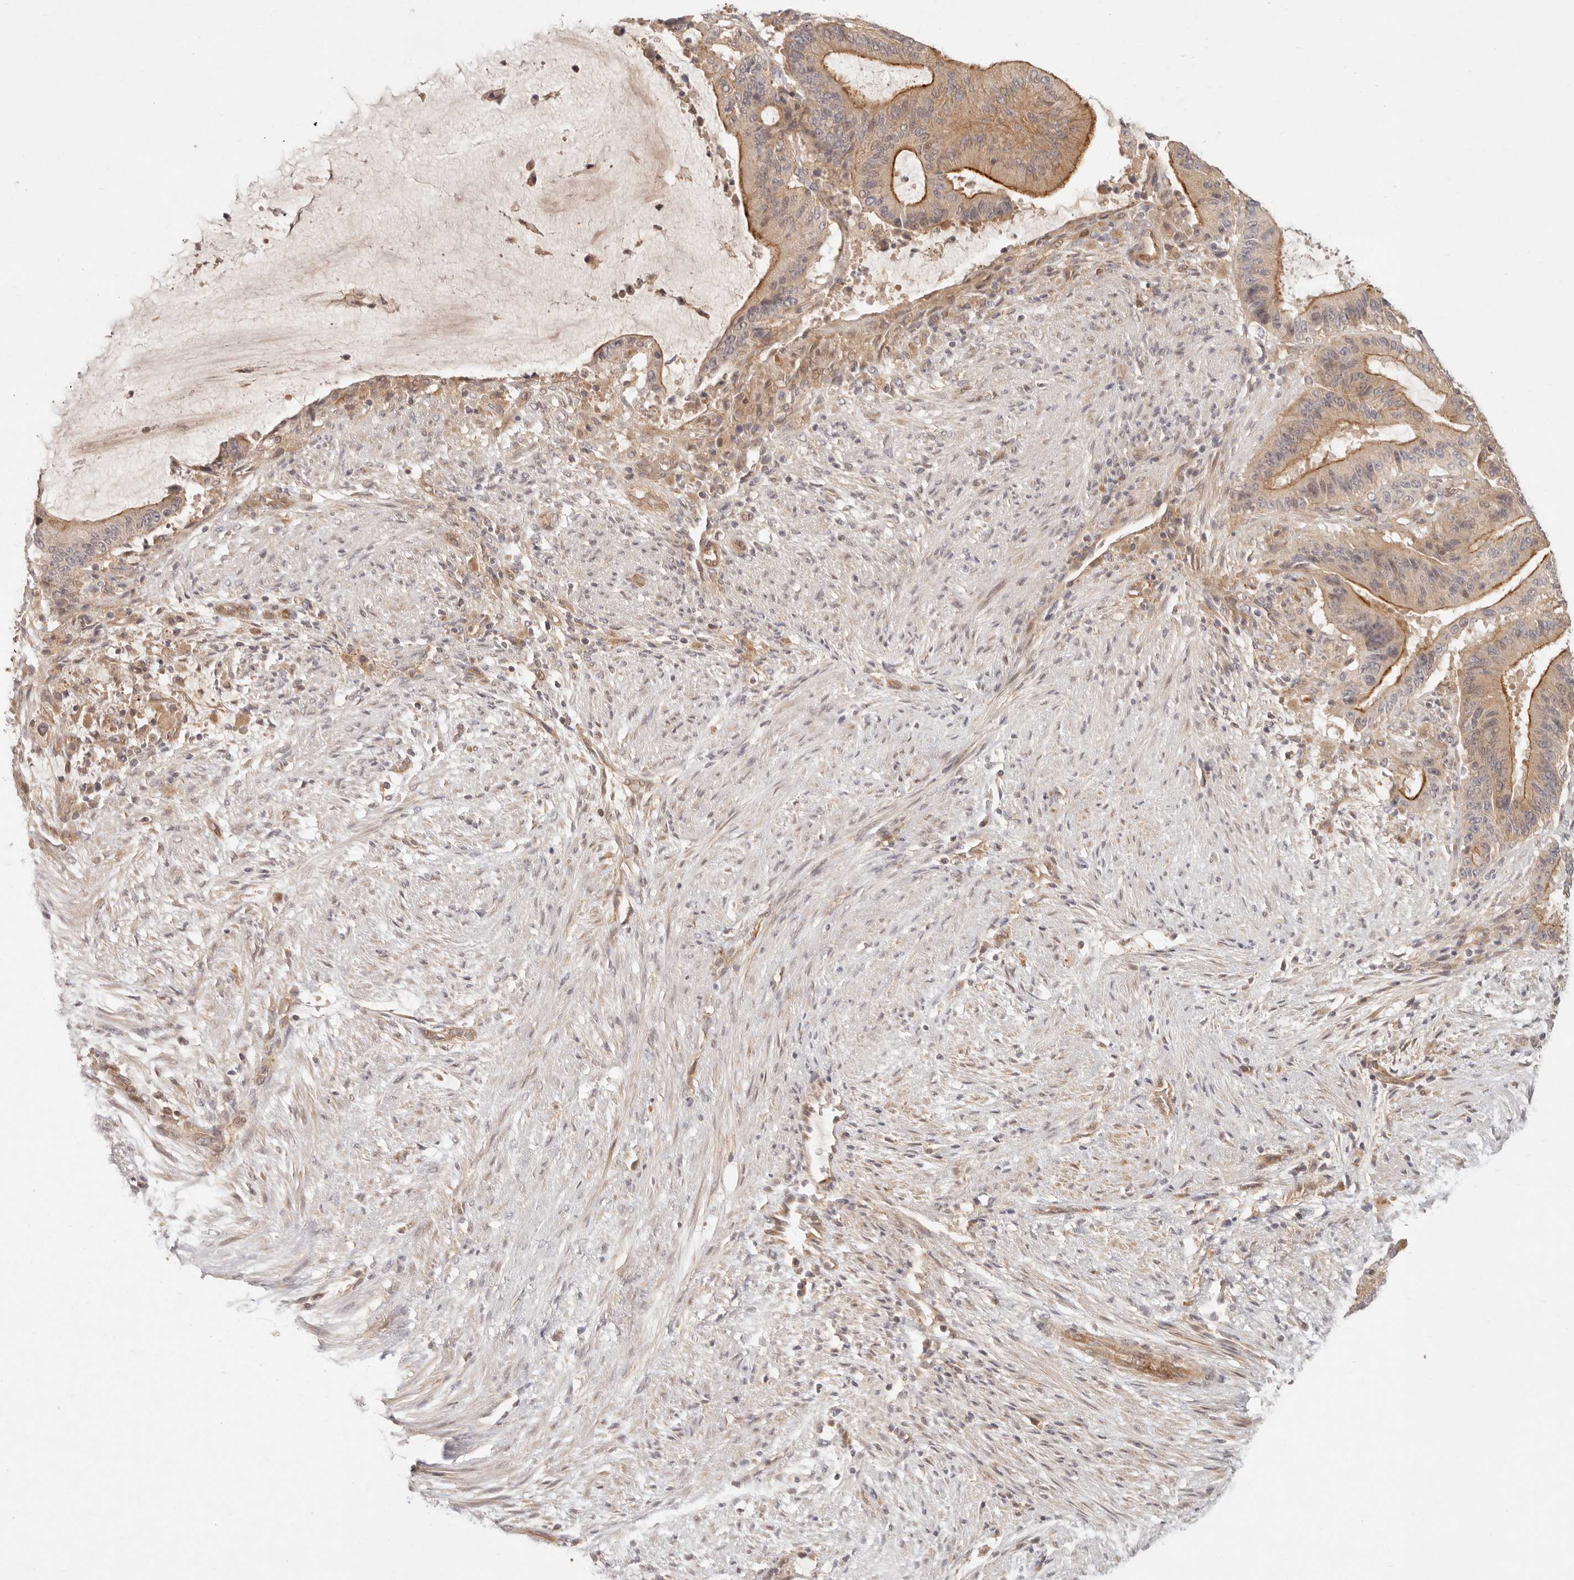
{"staining": {"intensity": "moderate", "quantity": ">75%", "location": "cytoplasmic/membranous"}, "tissue": "liver cancer", "cell_type": "Tumor cells", "image_type": "cancer", "snomed": [{"axis": "morphology", "description": "Normal tissue, NOS"}, {"axis": "morphology", "description": "Cholangiocarcinoma"}, {"axis": "topography", "description": "Liver"}, {"axis": "topography", "description": "Peripheral nerve tissue"}], "caption": "DAB immunohistochemical staining of liver cancer displays moderate cytoplasmic/membranous protein expression in about >75% of tumor cells.", "gene": "PPP1R3B", "patient": {"sex": "female", "age": 73}}